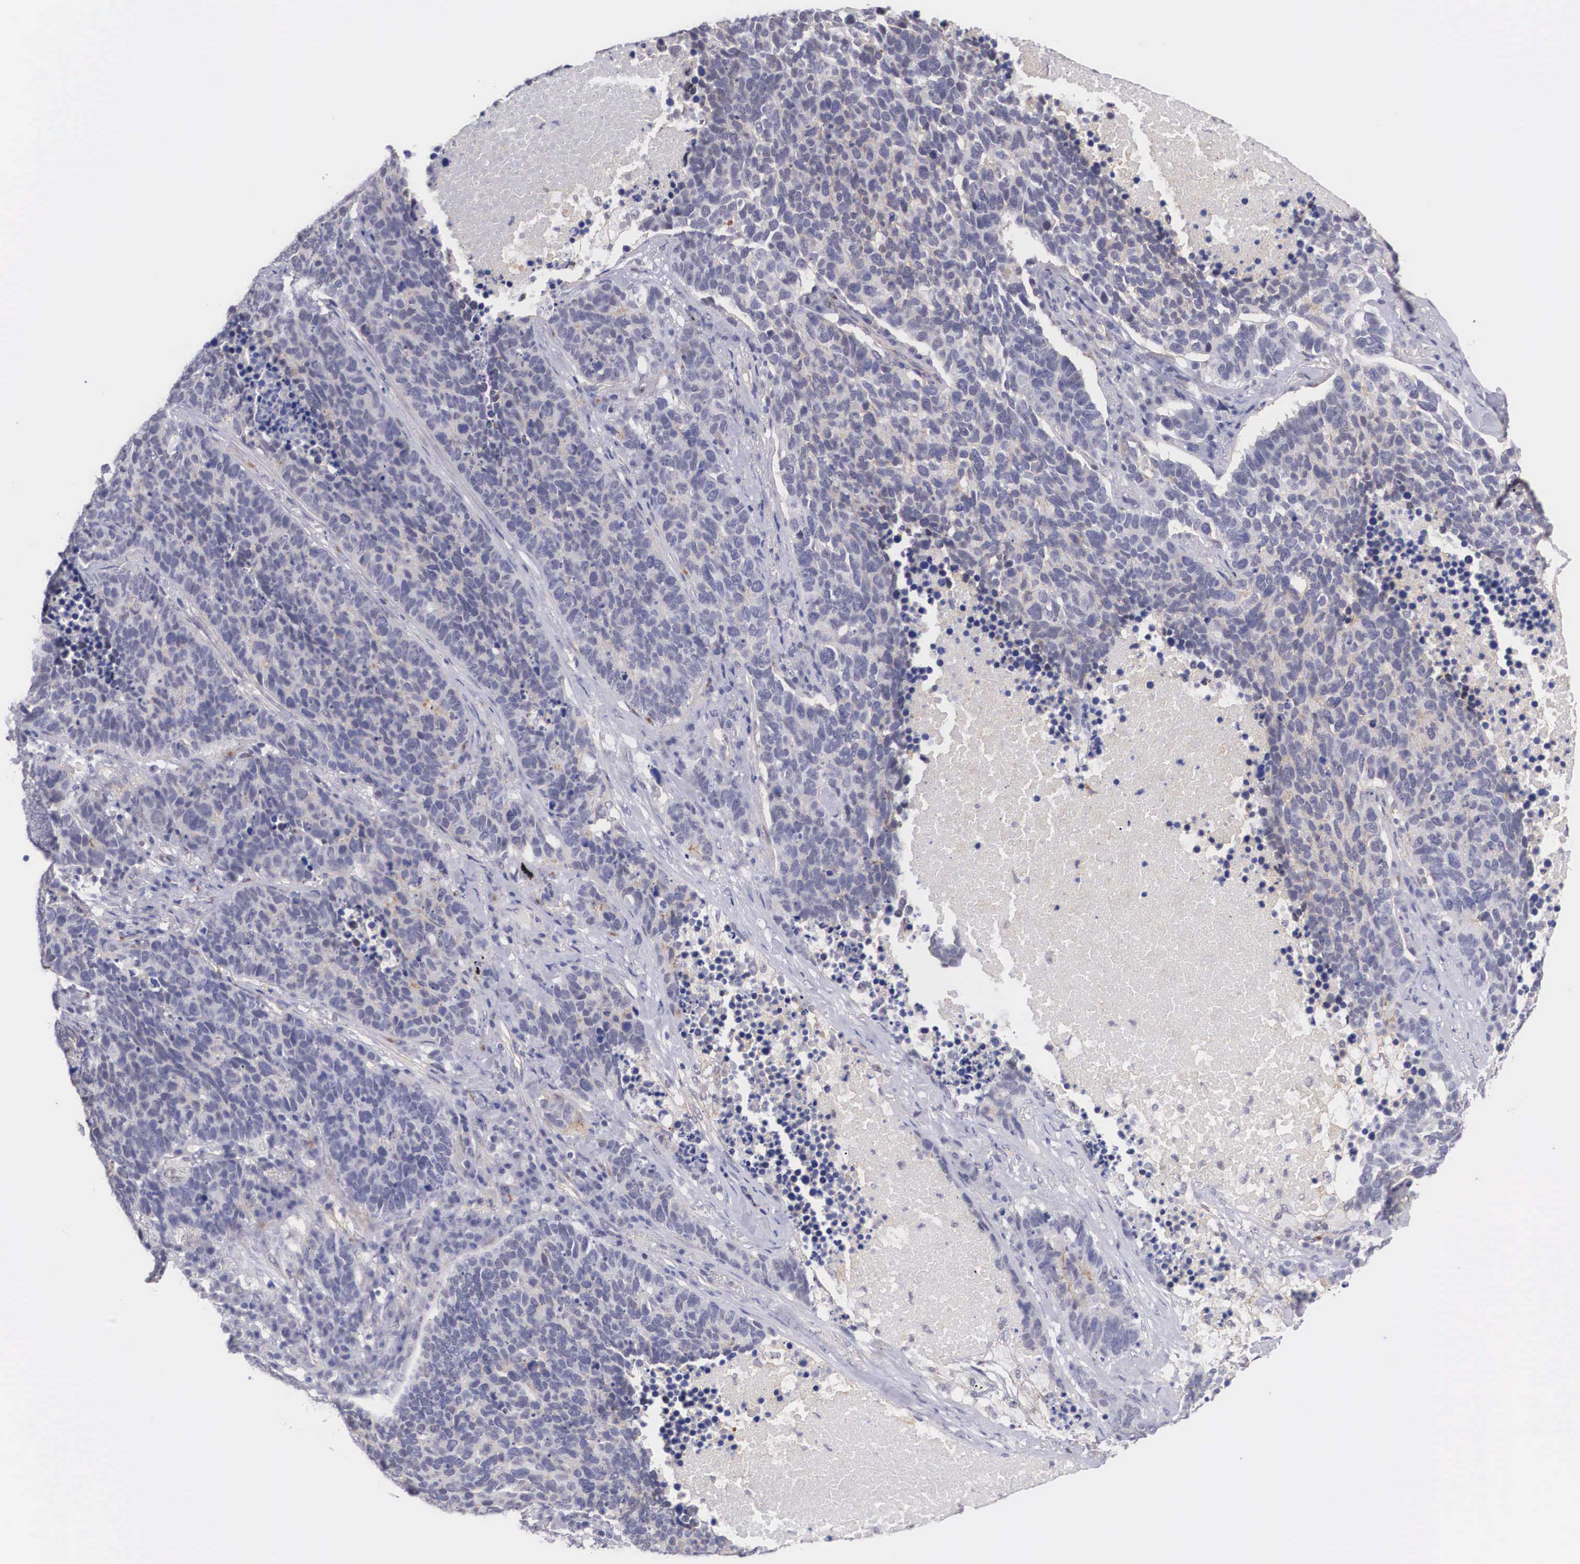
{"staining": {"intensity": "negative", "quantity": "none", "location": "none"}, "tissue": "lung cancer", "cell_type": "Tumor cells", "image_type": "cancer", "snomed": [{"axis": "morphology", "description": "Neoplasm, malignant, NOS"}, {"axis": "topography", "description": "Lung"}], "caption": "Immunohistochemistry (IHC) of lung cancer demonstrates no expression in tumor cells.", "gene": "NR4A2", "patient": {"sex": "female", "age": 75}}